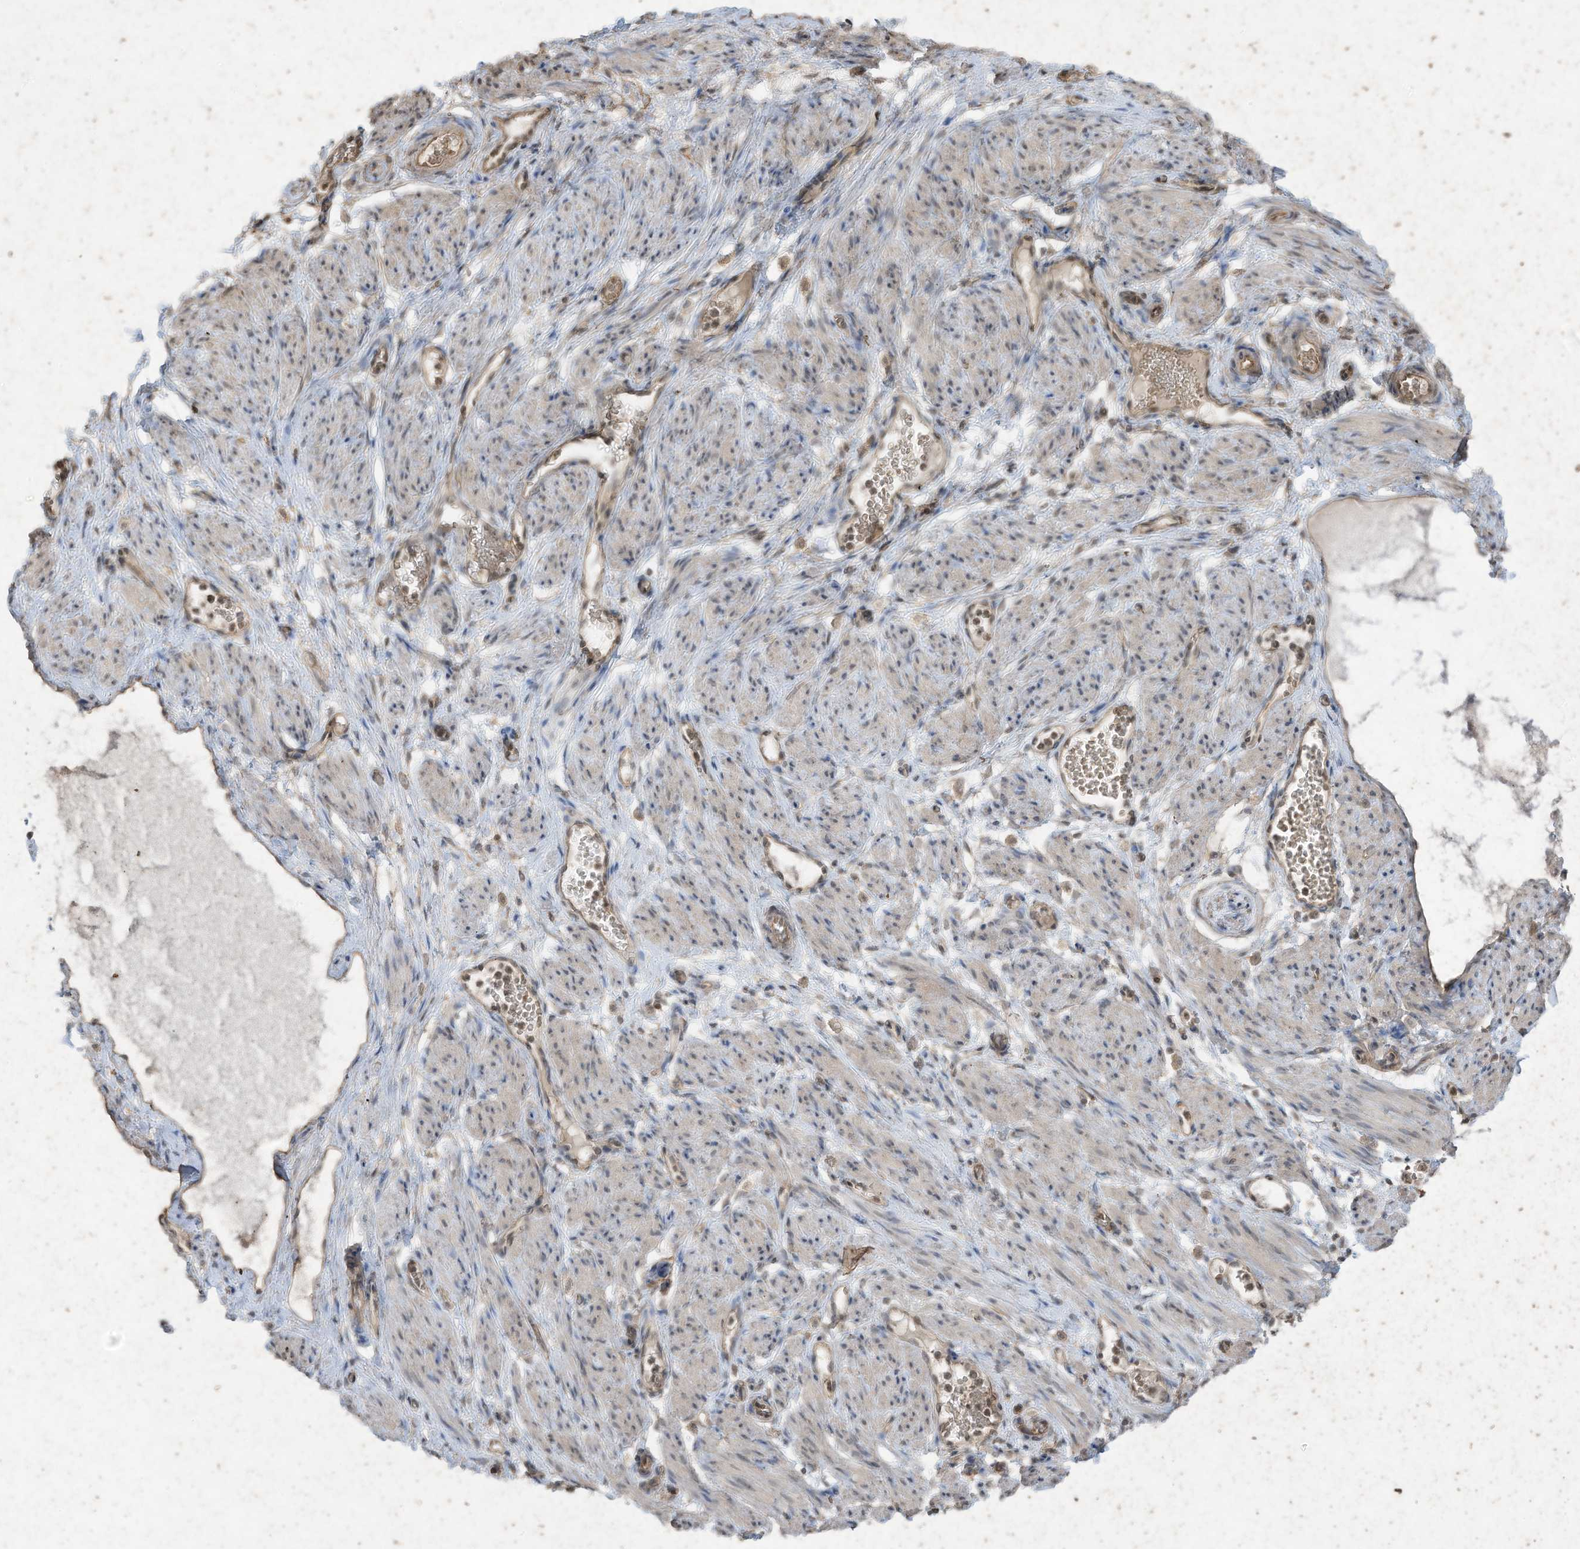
{"staining": {"intensity": "weak", "quantity": "25%-75%", "location": "cytoplasmic/membranous"}, "tissue": "adipose tissue", "cell_type": "Adipocytes", "image_type": "normal", "snomed": [{"axis": "morphology", "description": "Normal tissue, NOS"}, {"axis": "topography", "description": "Smooth muscle"}, {"axis": "topography", "description": "Peripheral nerve tissue"}], "caption": "Protein expression analysis of benign human adipose tissue reveals weak cytoplasmic/membranous staining in approximately 25%-75% of adipocytes. Using DAB (3,3'-diaminobenzidine) (brown) and hematoxylin (blue) stains, captured at high magnification using brightfield microscopy.", "gene": "MATN2", "patient": {"sex": "female", "age": 39}}